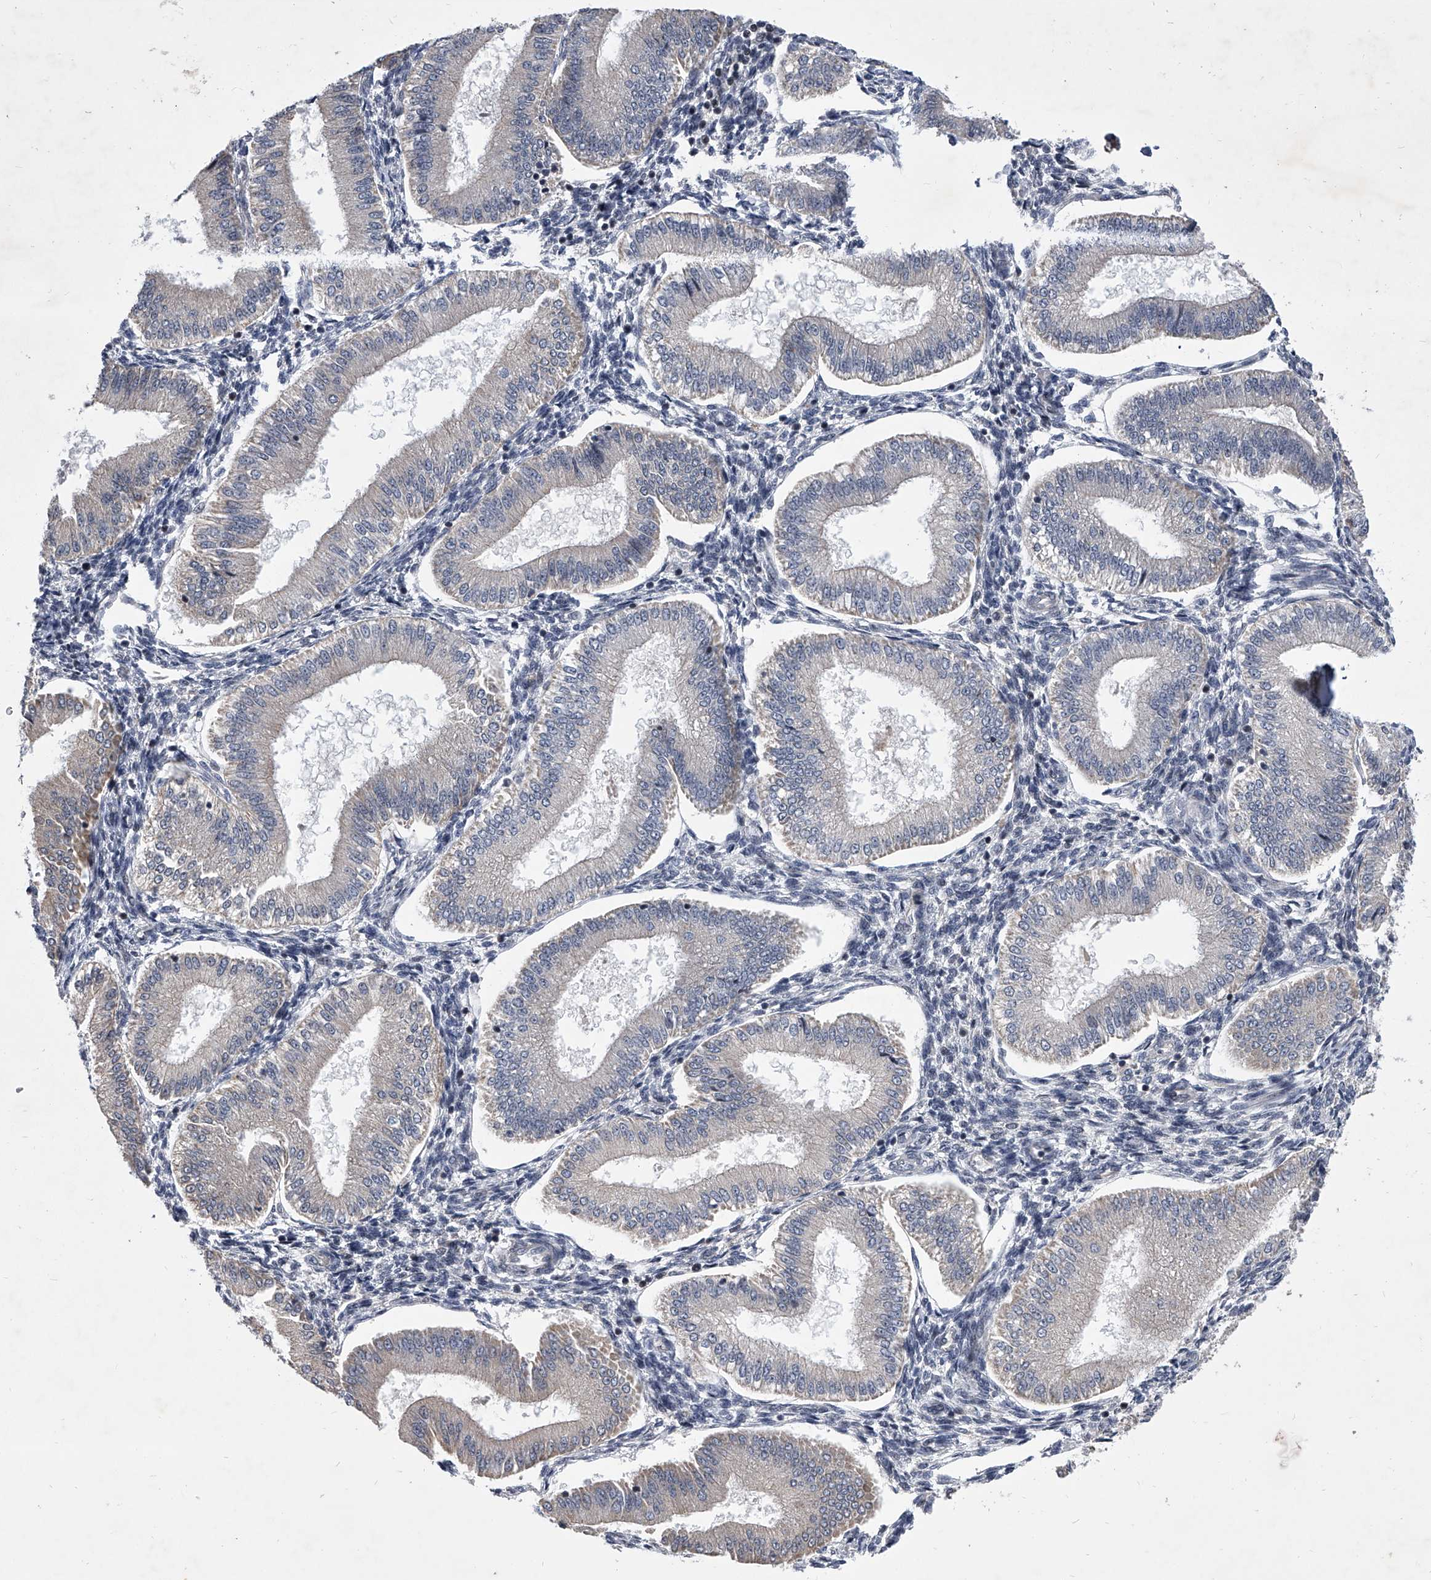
{"staining": {"intensity": "negative", "quantity": "none", "location": "none"}, "tissue": "endometrium", "cell_type": "Cells in endometrial stroma", "image_type": "normal", "snomed": [{"axis": "morphology", "description": "Normal tissue, NOS"}, {"axis": "topography", "description": "Endometrium"}], "caption": "A high-resolution histopathology image shows immunohistochemistry (IHC) staining of benign endometrium, which shows no significant positivity in cells in endometrial stroma. Nuclei are stained in blue.", "gene": "ZNF76", "patient": {"sex": "female", "age": 39}}